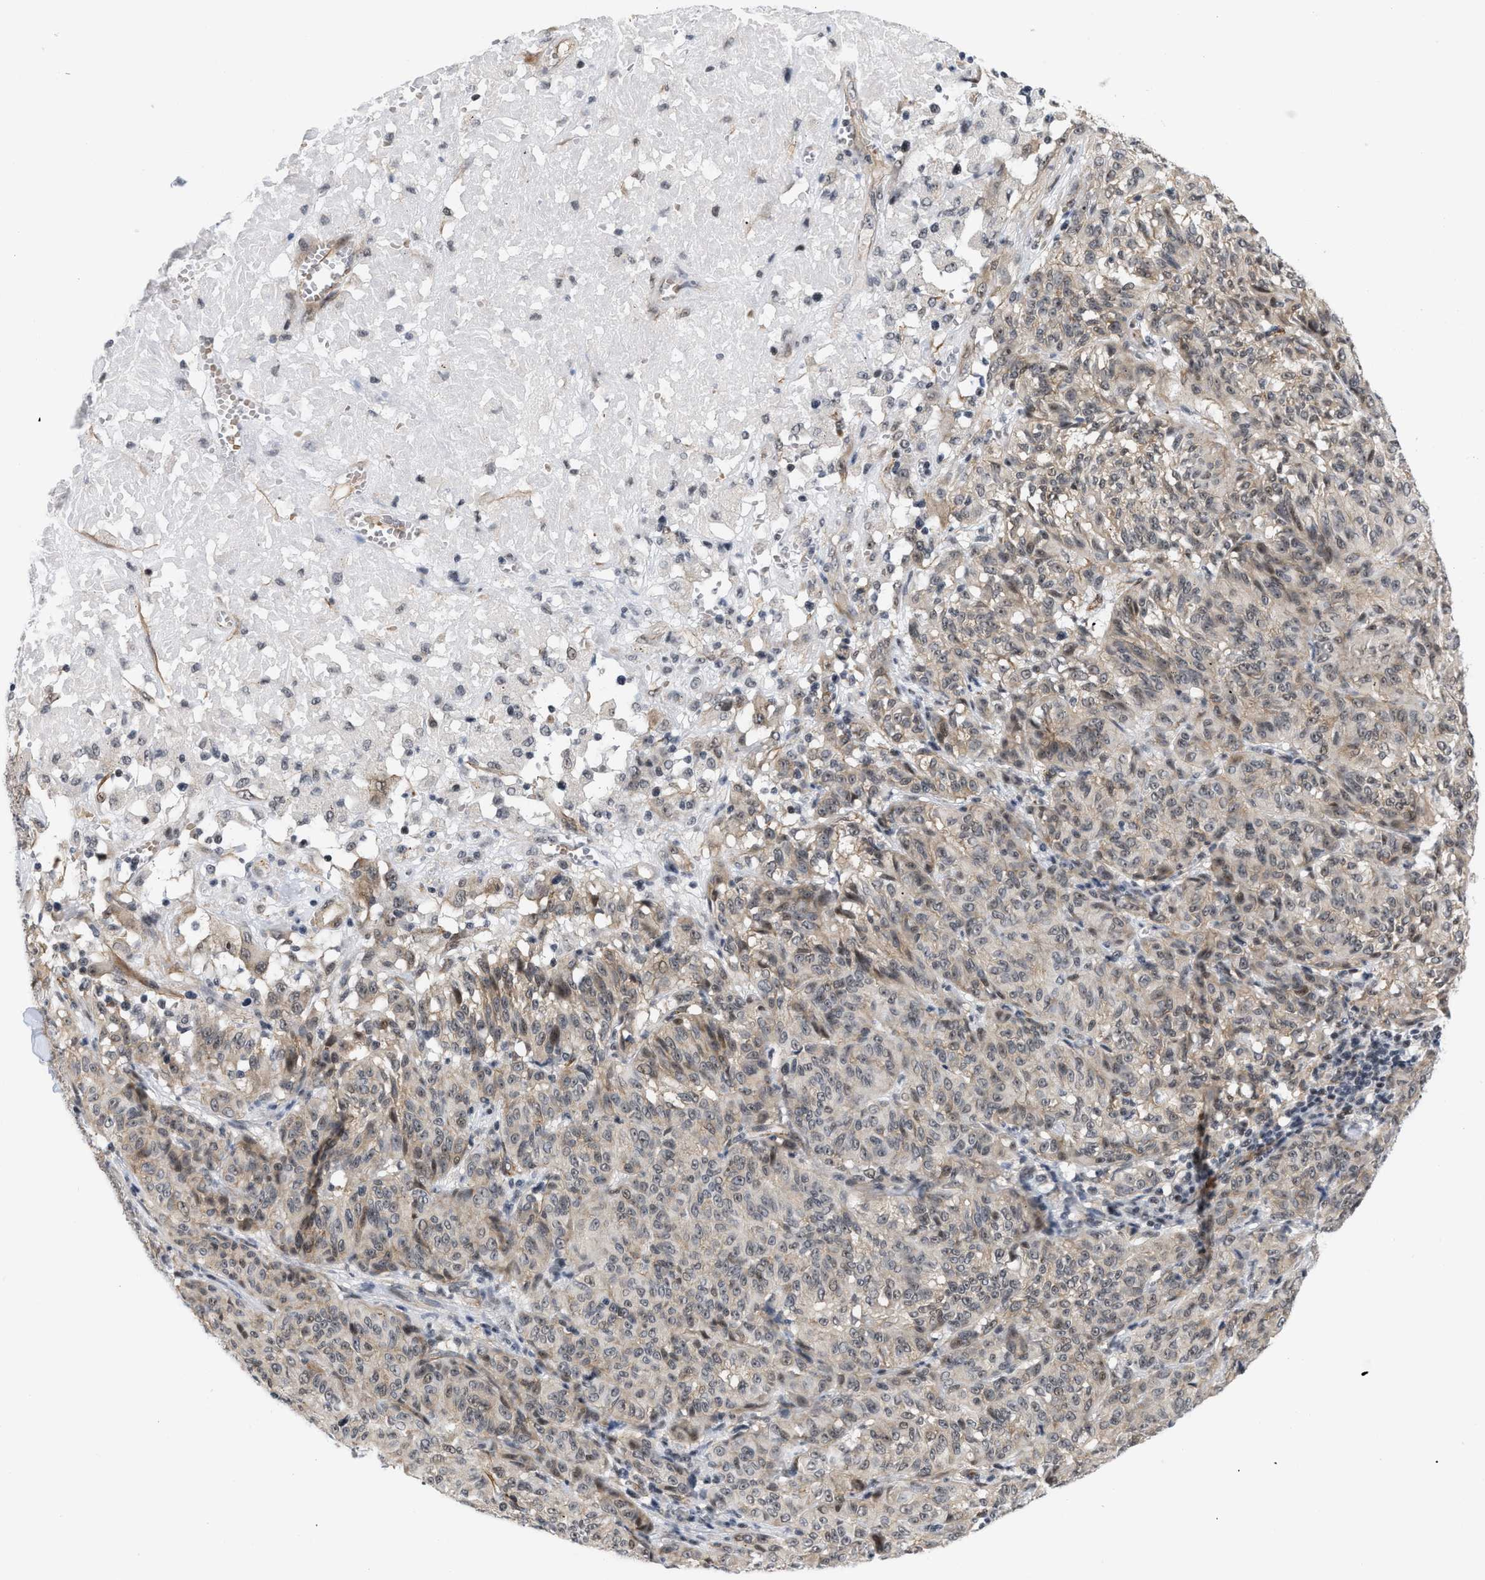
{"staining": {"intensity": "weak", "quantity": "25%-75%", "location": "cytoplasmic/membranous,nuclear"}, "tissue": "melanoma", "cell_type": "Tumor cells", "image_type": "cancer", "snomed": [{"axis": "morphology", "description": "Malignant melanoma, NOS"}, {"axis": "topography", "description": "Skin"}], "caption": "This image reveals malignant melanoma stained with immunohistochemistry (IHC) to label a protein in brown. The cytoplasmic/membranous and nuclear of tumor cells show weak positivity for the protein. Nuclei are counter-stained blue.", "gene": "GPRASP2", "patient": {"sex": "female", "age": 72}}